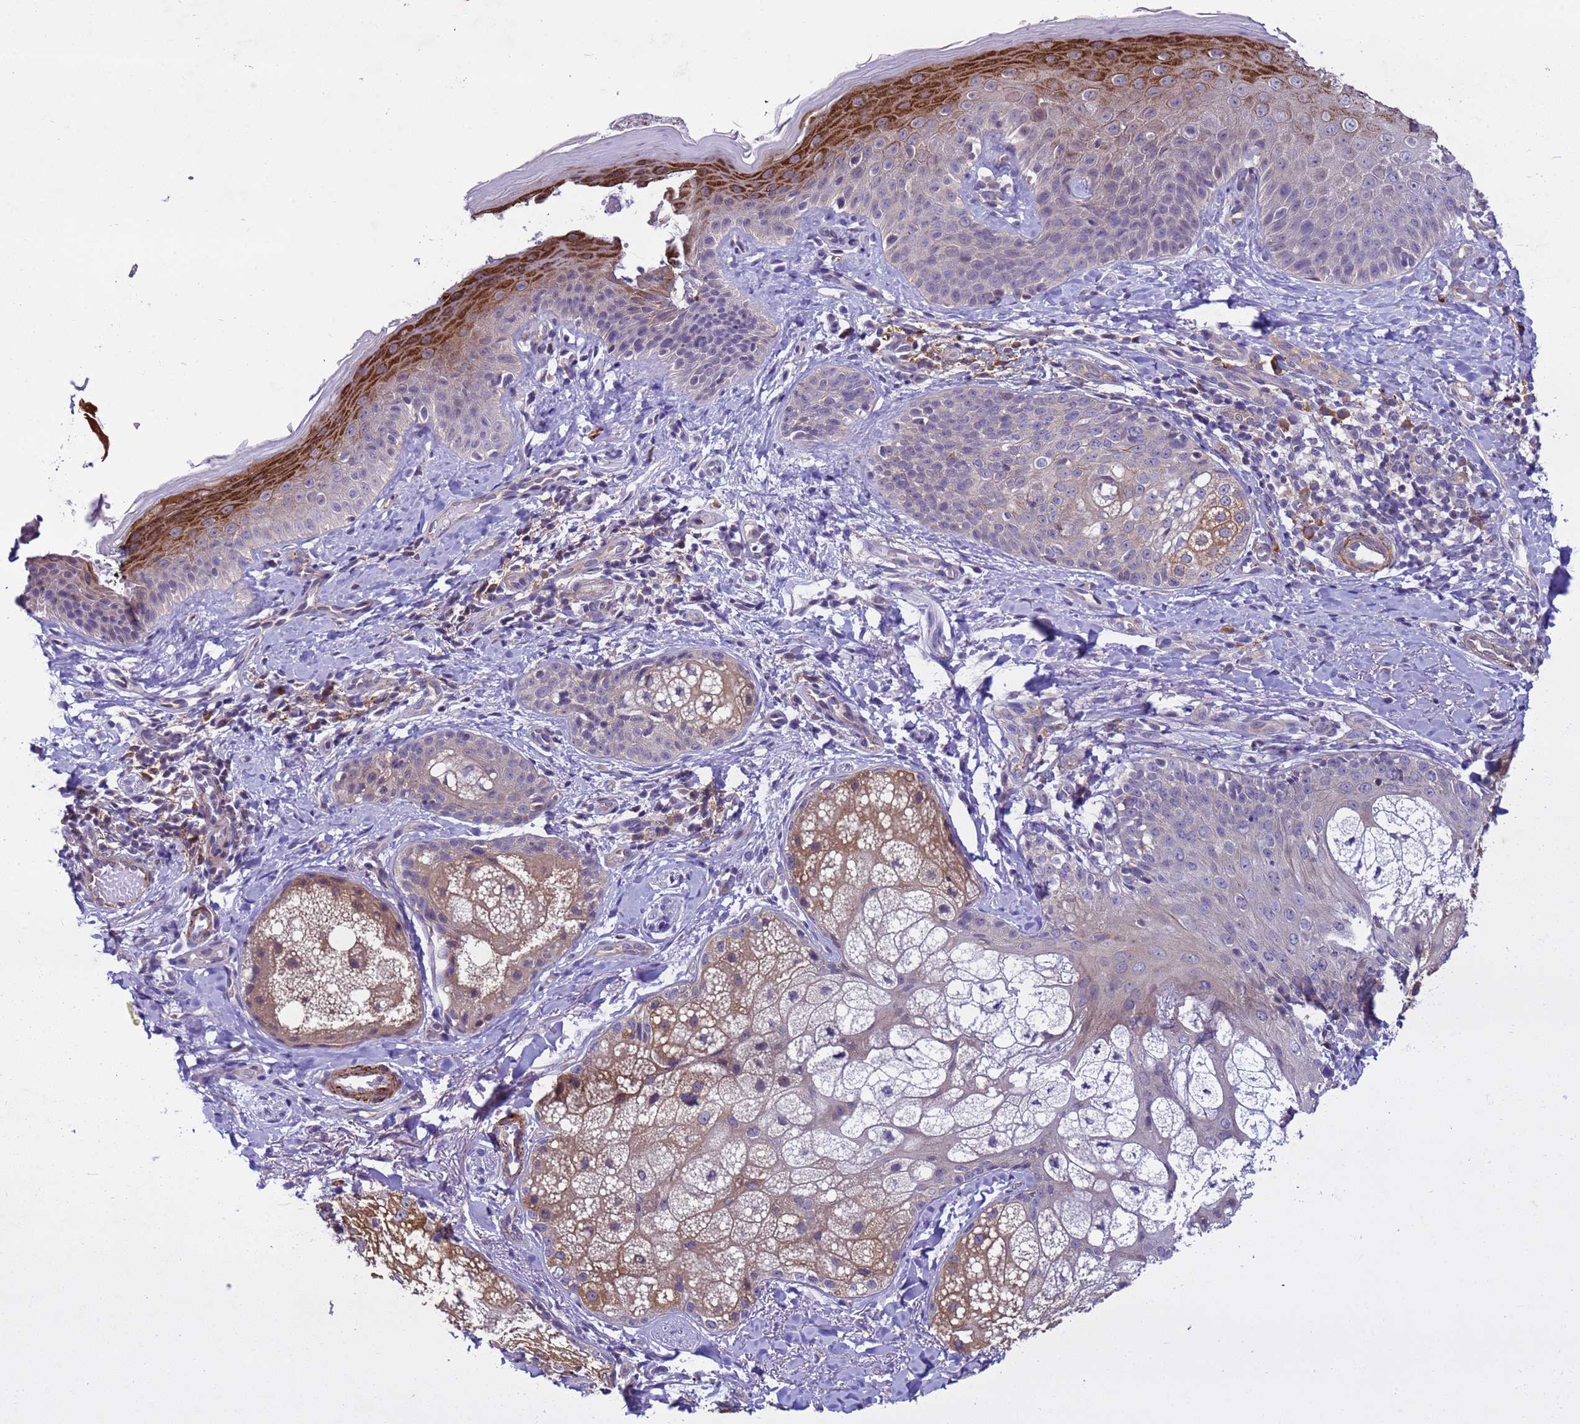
{"staining": {"intensity": "weak", "quantity": ">75%", "location": "cytoplasmic/membranous"}, "tissue": "skin", "cell_type": "Fibroblasts", "image_type": "normal", "snomed": [{"axis": "morphology", "description": "Normal tissue, NOS"}, {"axis": "topography", "description": "Skin"}], "caption": "Immunohistochemical staining of unremarkable human skin displays >75% levels of weak cytoplasmic/membranous protein expression in approximately >75% of fibroblasts. (Stains: DAB in brown, nuclei in blue, Microscopy: brightfield microscopy at high magnification).", "gene": "GEN1", "patient": {"sex": "male", "age": 57}}